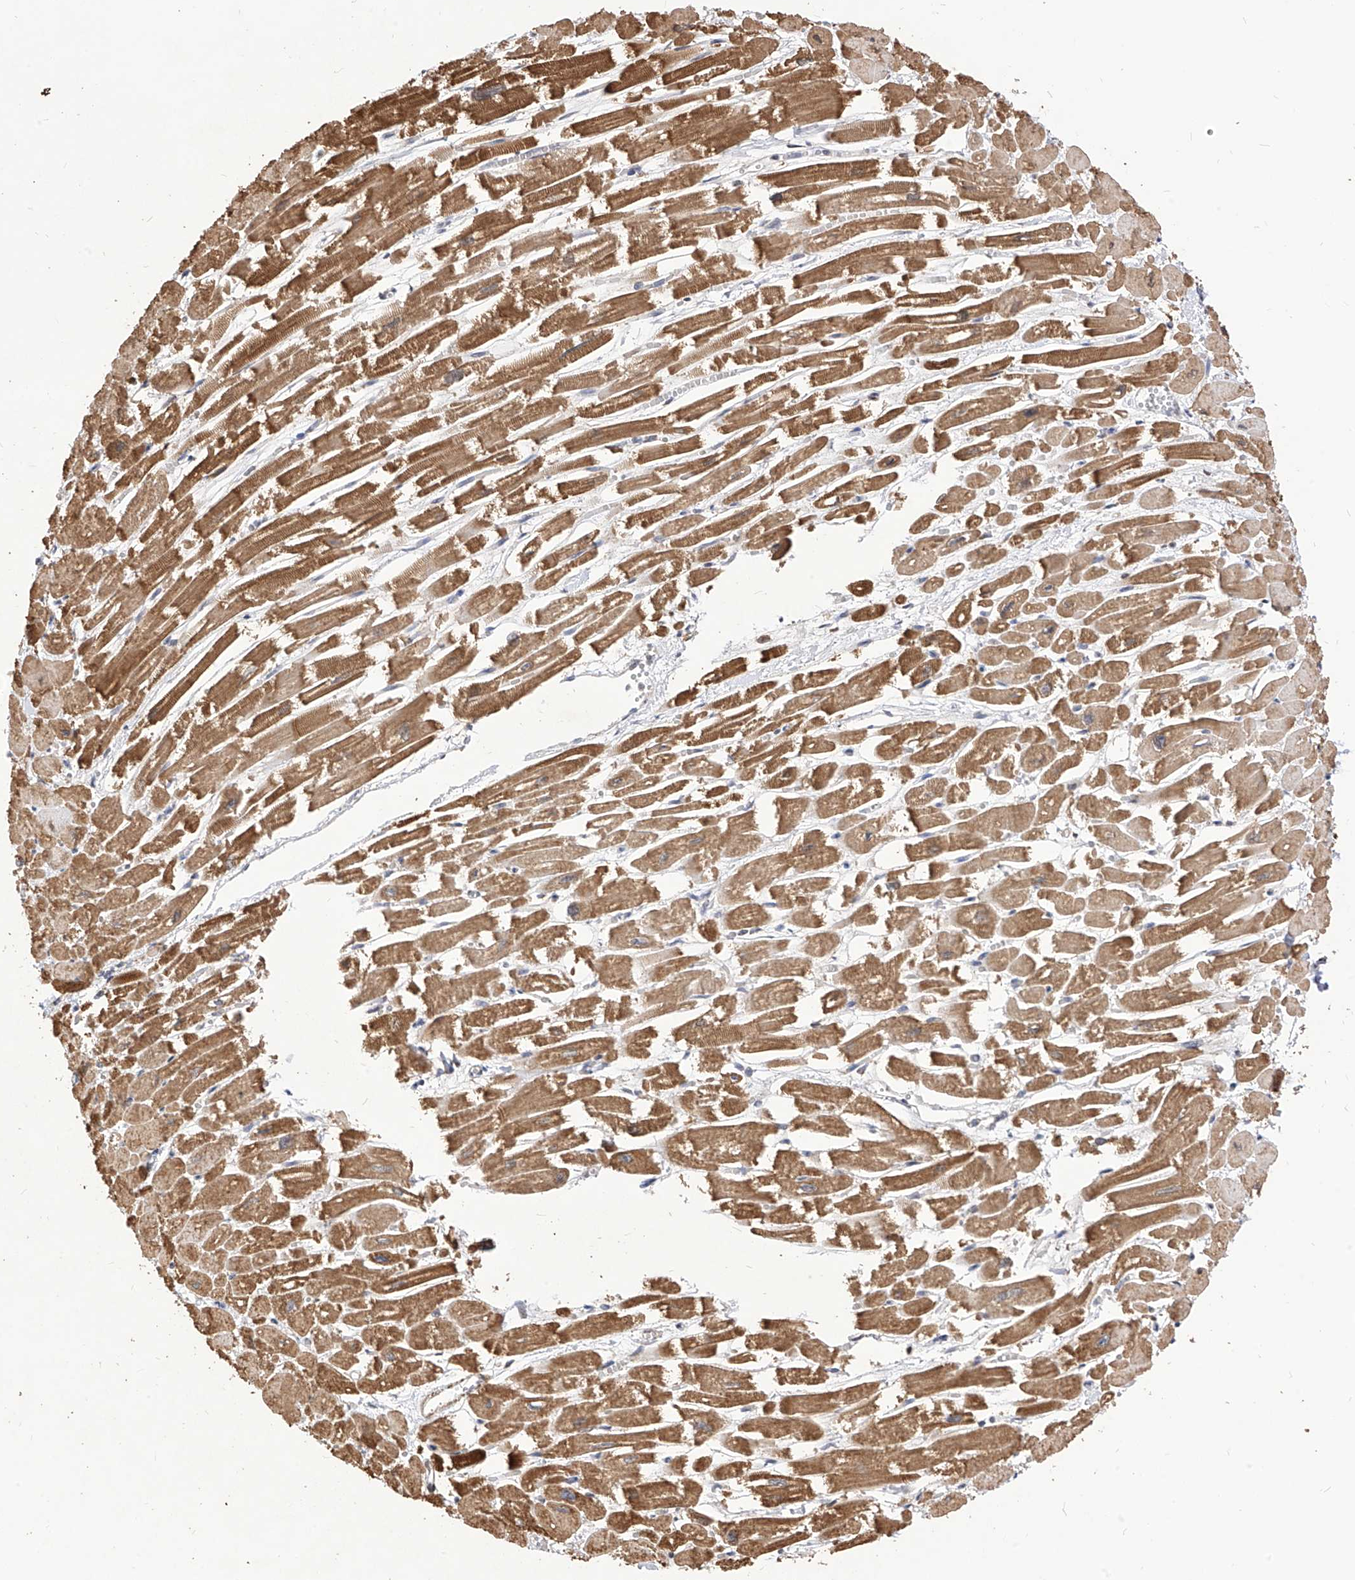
{"staining": {"intensity": "moderate", "quantity": ">75%", "location": "cytoplasmic/membranous"}, "tissue": "heart muscle", "cell_type": "Cardiomyocytes", "image_type": "normal", "snomed": [{"axis": "morphology", "description": "Normal tissue, NOS"}, {"axis": "topography", "description": "Heart"}], "caption": "DAB (3,3'-diaminobenzidine) immunohistochemical staining of normal human heart muscle exhibits moderate cytoplasmic/membranous protein staining in approximately >75% of cardiomyocytes. Nuclei are stained in blue.", "gene": "TTLL8", "patient": {"sex": "male", "age": 54}}